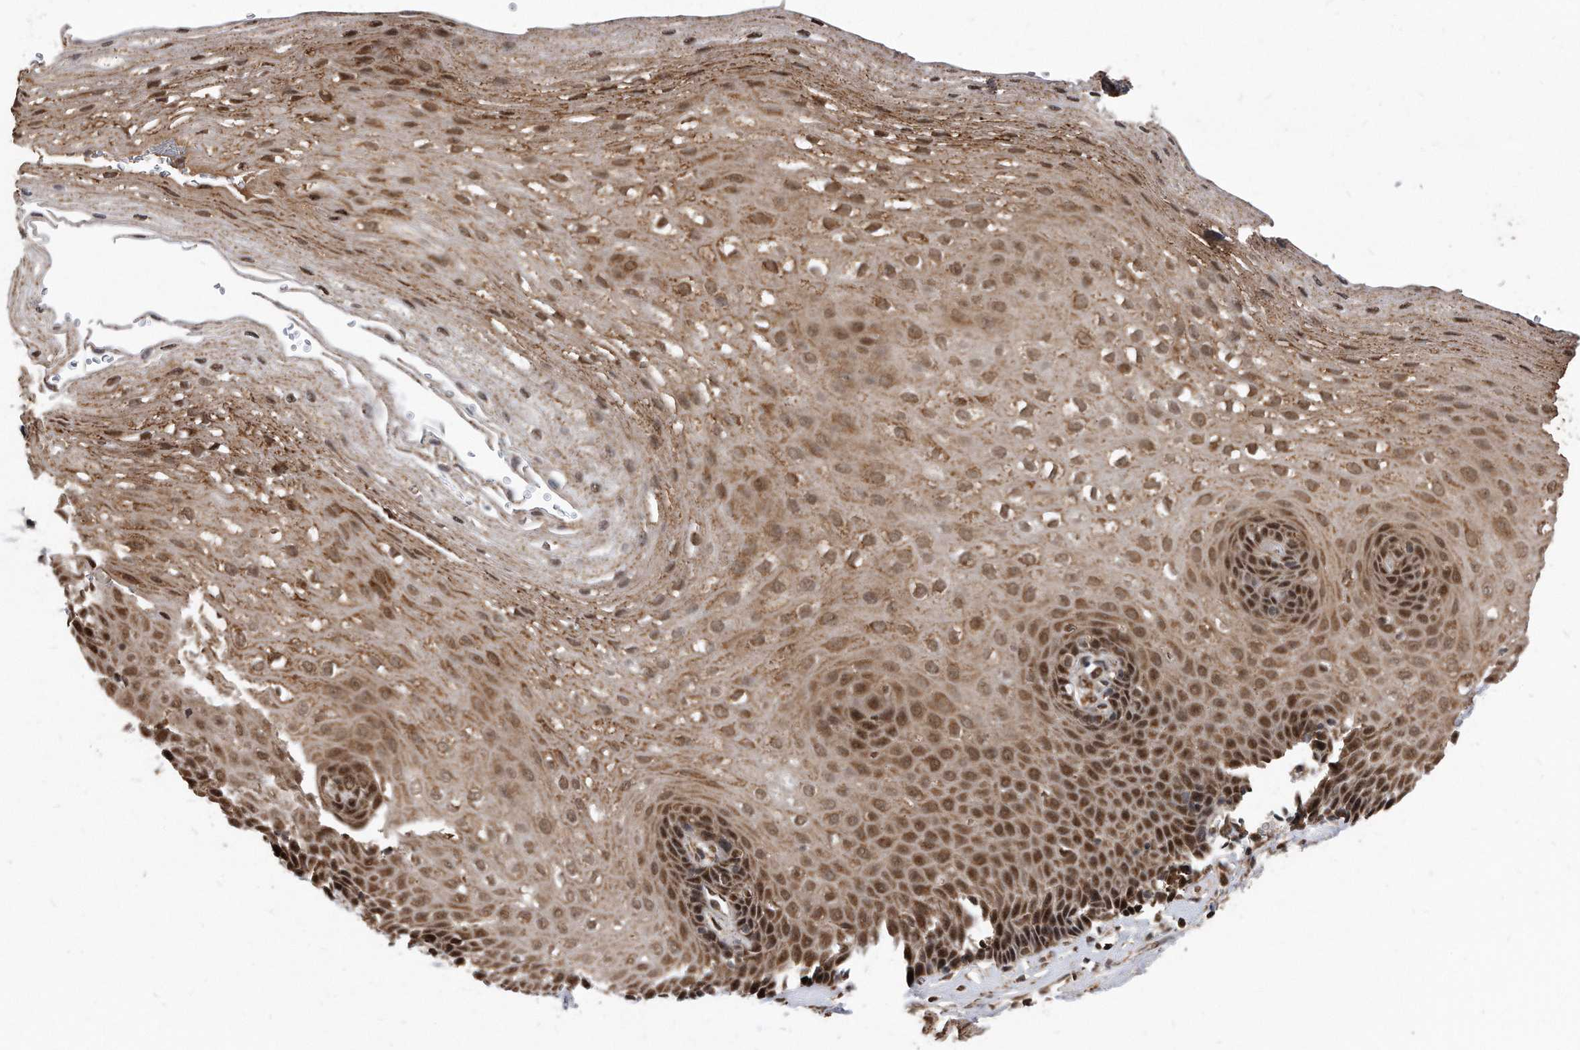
{"staining": {"intensity": "strong", "quantity": "25%-75%", "location": "cytoplasmic/membranous,nuclear"}, "tissue": "esophagus", "cell_type": "Squamous epithelial cells", "image_type": "normal", "snomed": [{"axis": "morphology", "description": "Normal tissue, NOS"}, {"axis": "topography", "description": "Esophagus"}], "caption": "Esophagus stained for a protein (brown) exhibits strong cytoplasmic/membranous,nuclear positive staining in approximately 25%-75% of squamous epithelial cells.", "gene": "DUSP22", "patient": {"sex": "female", "age": 66}}